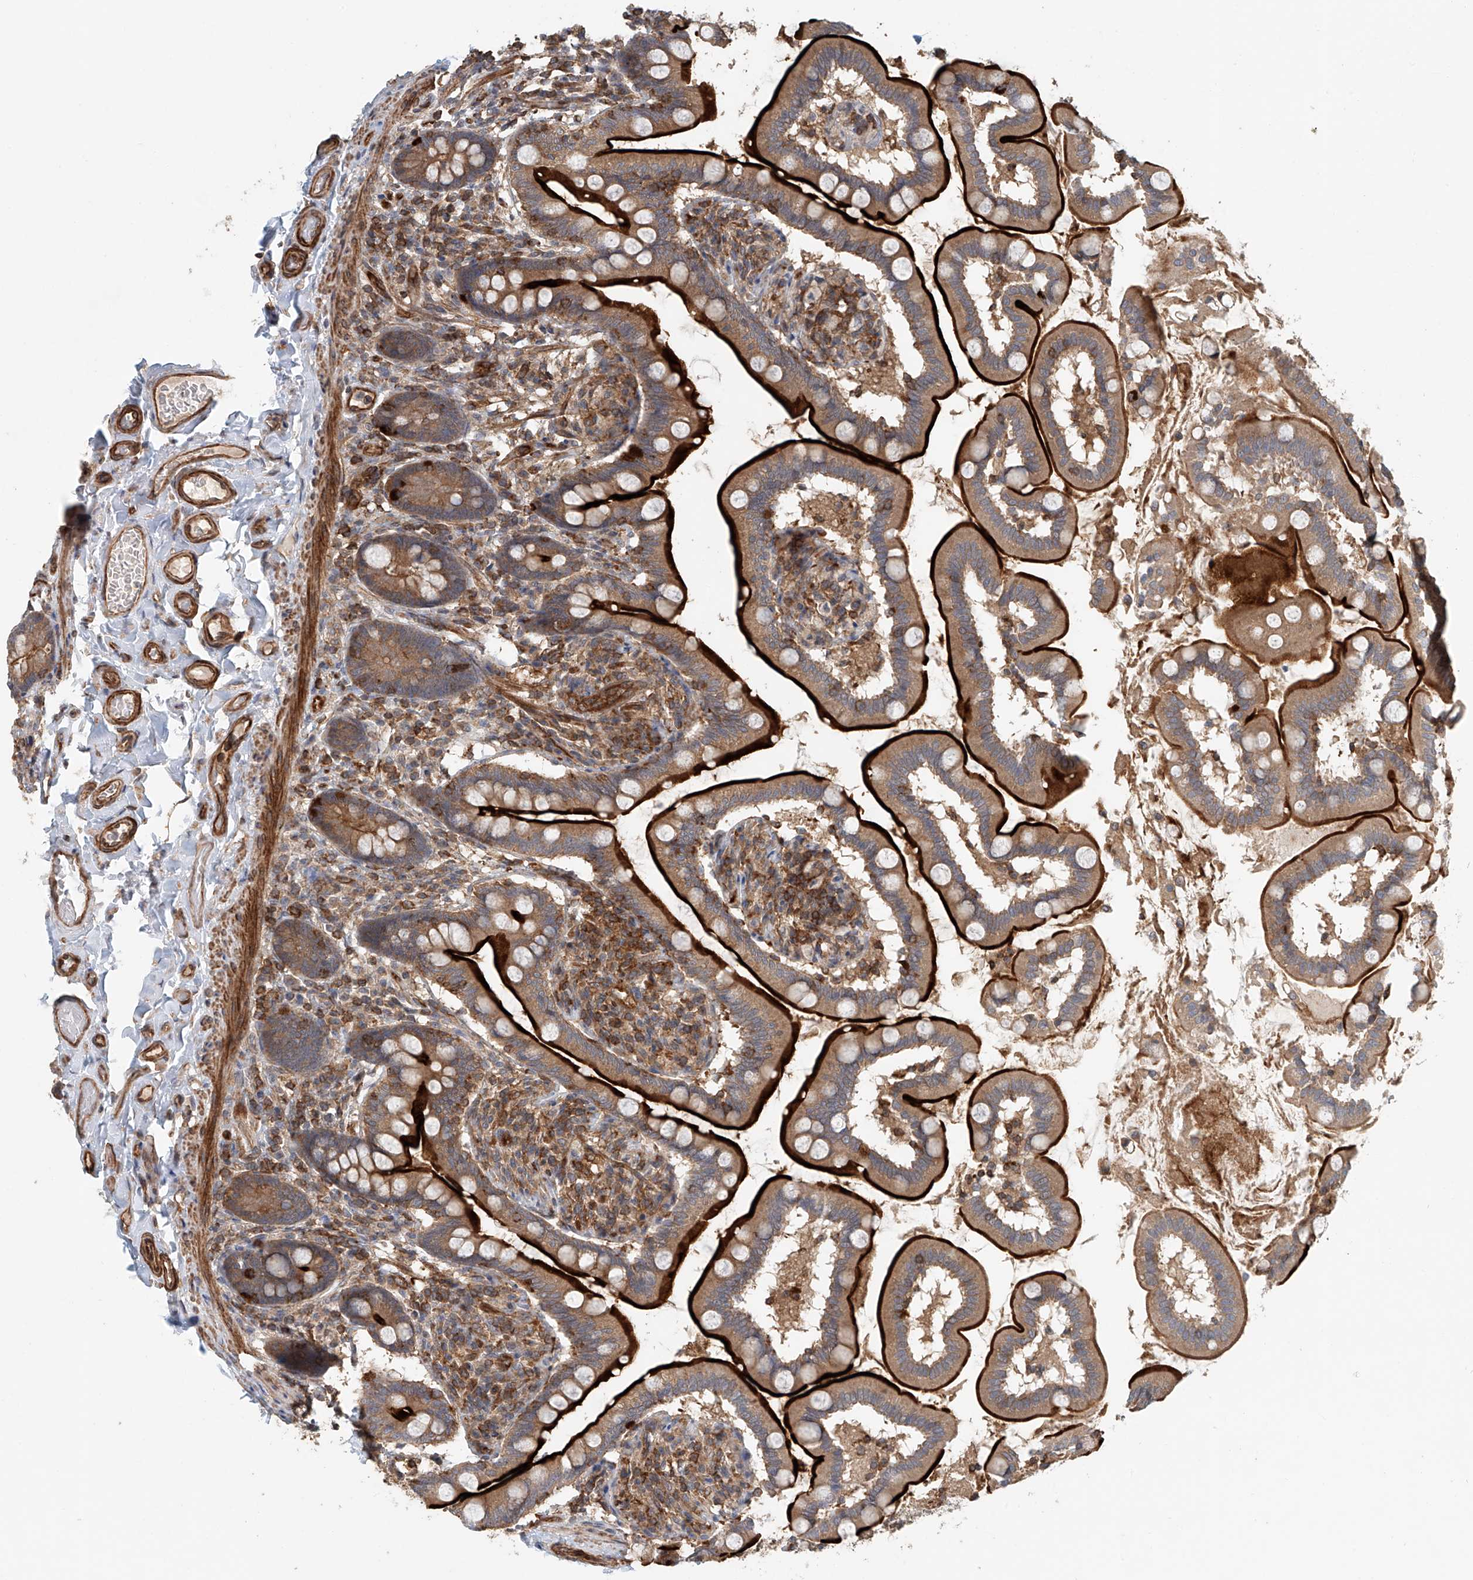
{"staining": {"intensity": "strong", "quantity": "25%-75%", "location": "cytoplasmic/membranous"}, "tissue": "small intestine", "cell_type": "Glandular cells", "image_type": "normal", "snomed": [{"axis": "morphology", "description": "Normal tissue, NOS"}, {"axis": "topography", "description": "Small intestine"}], "caption": "A high amount of strong cytoplasmic/membranous expression is seen in approximately 25%-75% of glandular cells in normal small intestine. Nuclei are stained in blue.", "gene": "FRYL", "patient": {"sex": "female", "age": 64}}